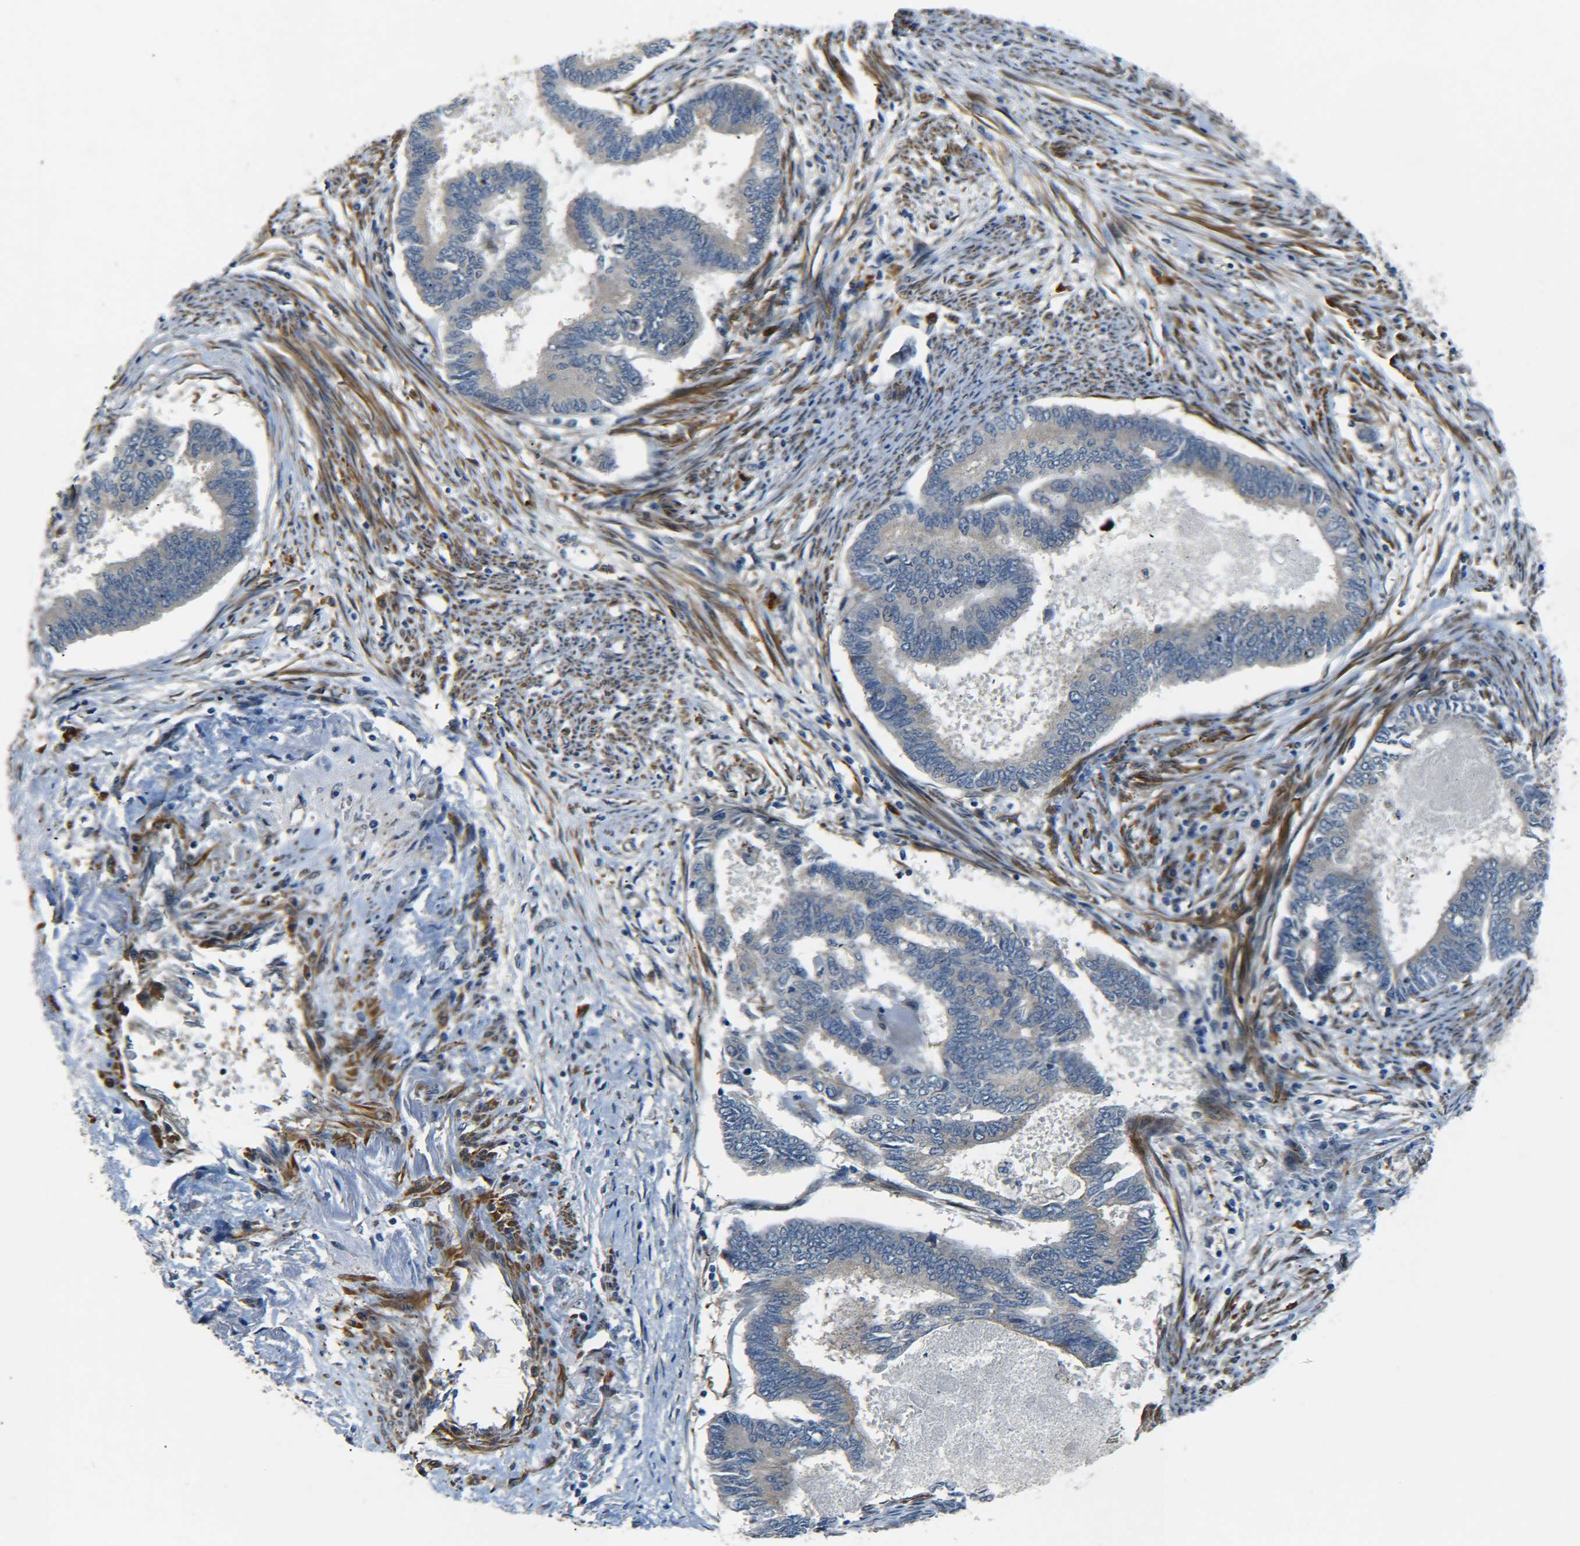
{"staining": {"intensity": "negative", "quantity": "none", "location": "none"}, "tissue": "endometrial cancer", "cell_type": "Tumor cells", "image_type": "cancer", "snomed": [{"axis": "morphology", "description": "Adenocarcinoma, NOS"}, {"axis": "topography", "description": "Endometrium"}], "caption": "High power microscopy micrograph of an immunohistochemistry (IHC) photomicrograph of adenocarcinoma (endometrial), revealing no significant positivity in tumor cells.", "gene": "MEIS1", "patient": {"sex": "female", "age": 86}}